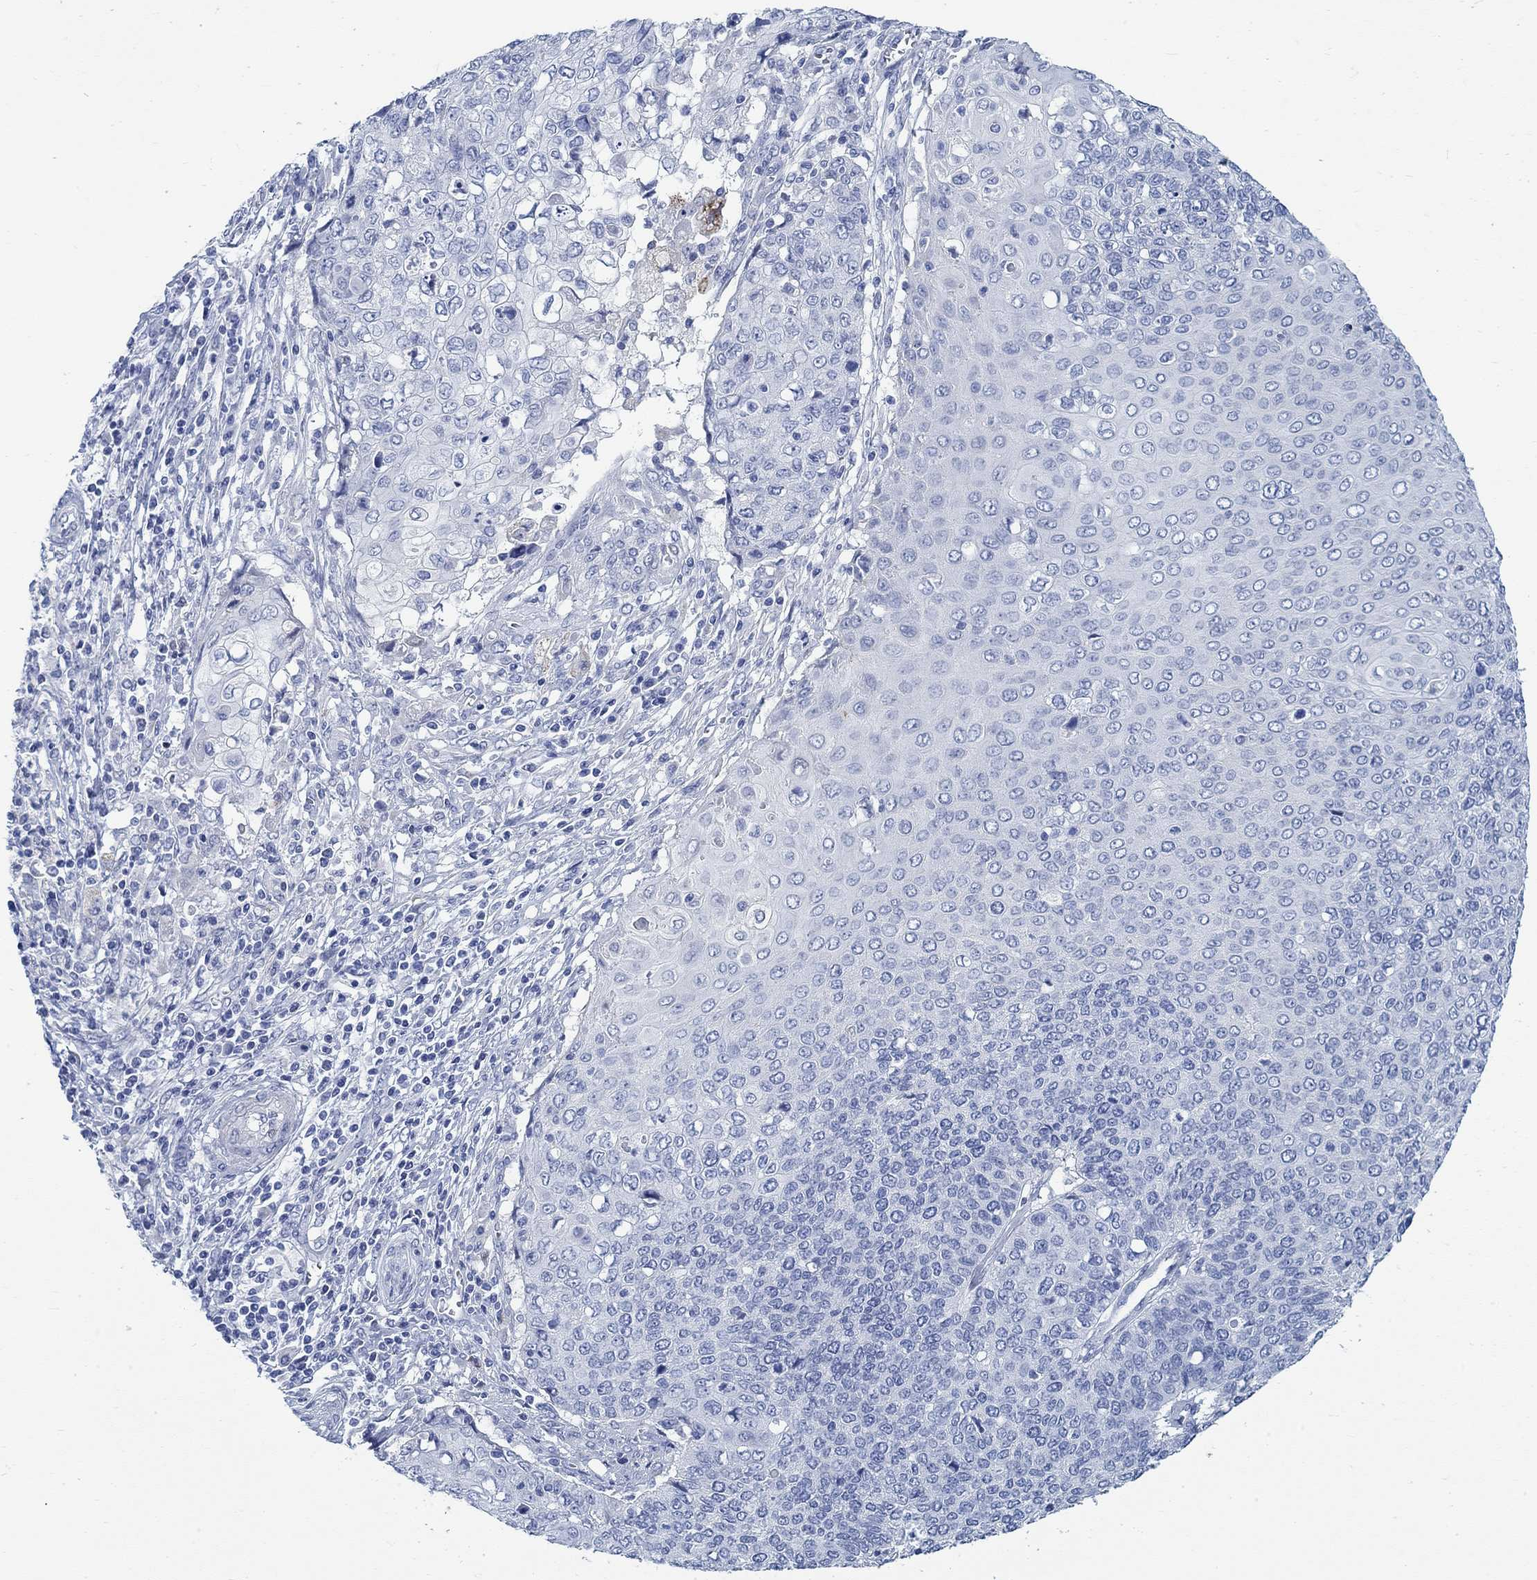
{"staining": {"intensity": "negative", "quantity": "none", "location": "none"}, "tissue": "cervical cancer", "cell_type": "Tumor cells", "image_type": "cancer", "snomed": [{"axis": "morphology", "description": "Squamous cell carcinoma, NOS"}, {"axis": "topography", "description": "Cervix"}], "caption": "IHC of human squamous cell carcinoma (cervical) shows no staining in tumor cells. The staining is performed using DAB brown chromogen with nuclei counter-stained in using hematoxylin.", "gene": "RBM20", "patient": {"sex": "female", "age": 39}}